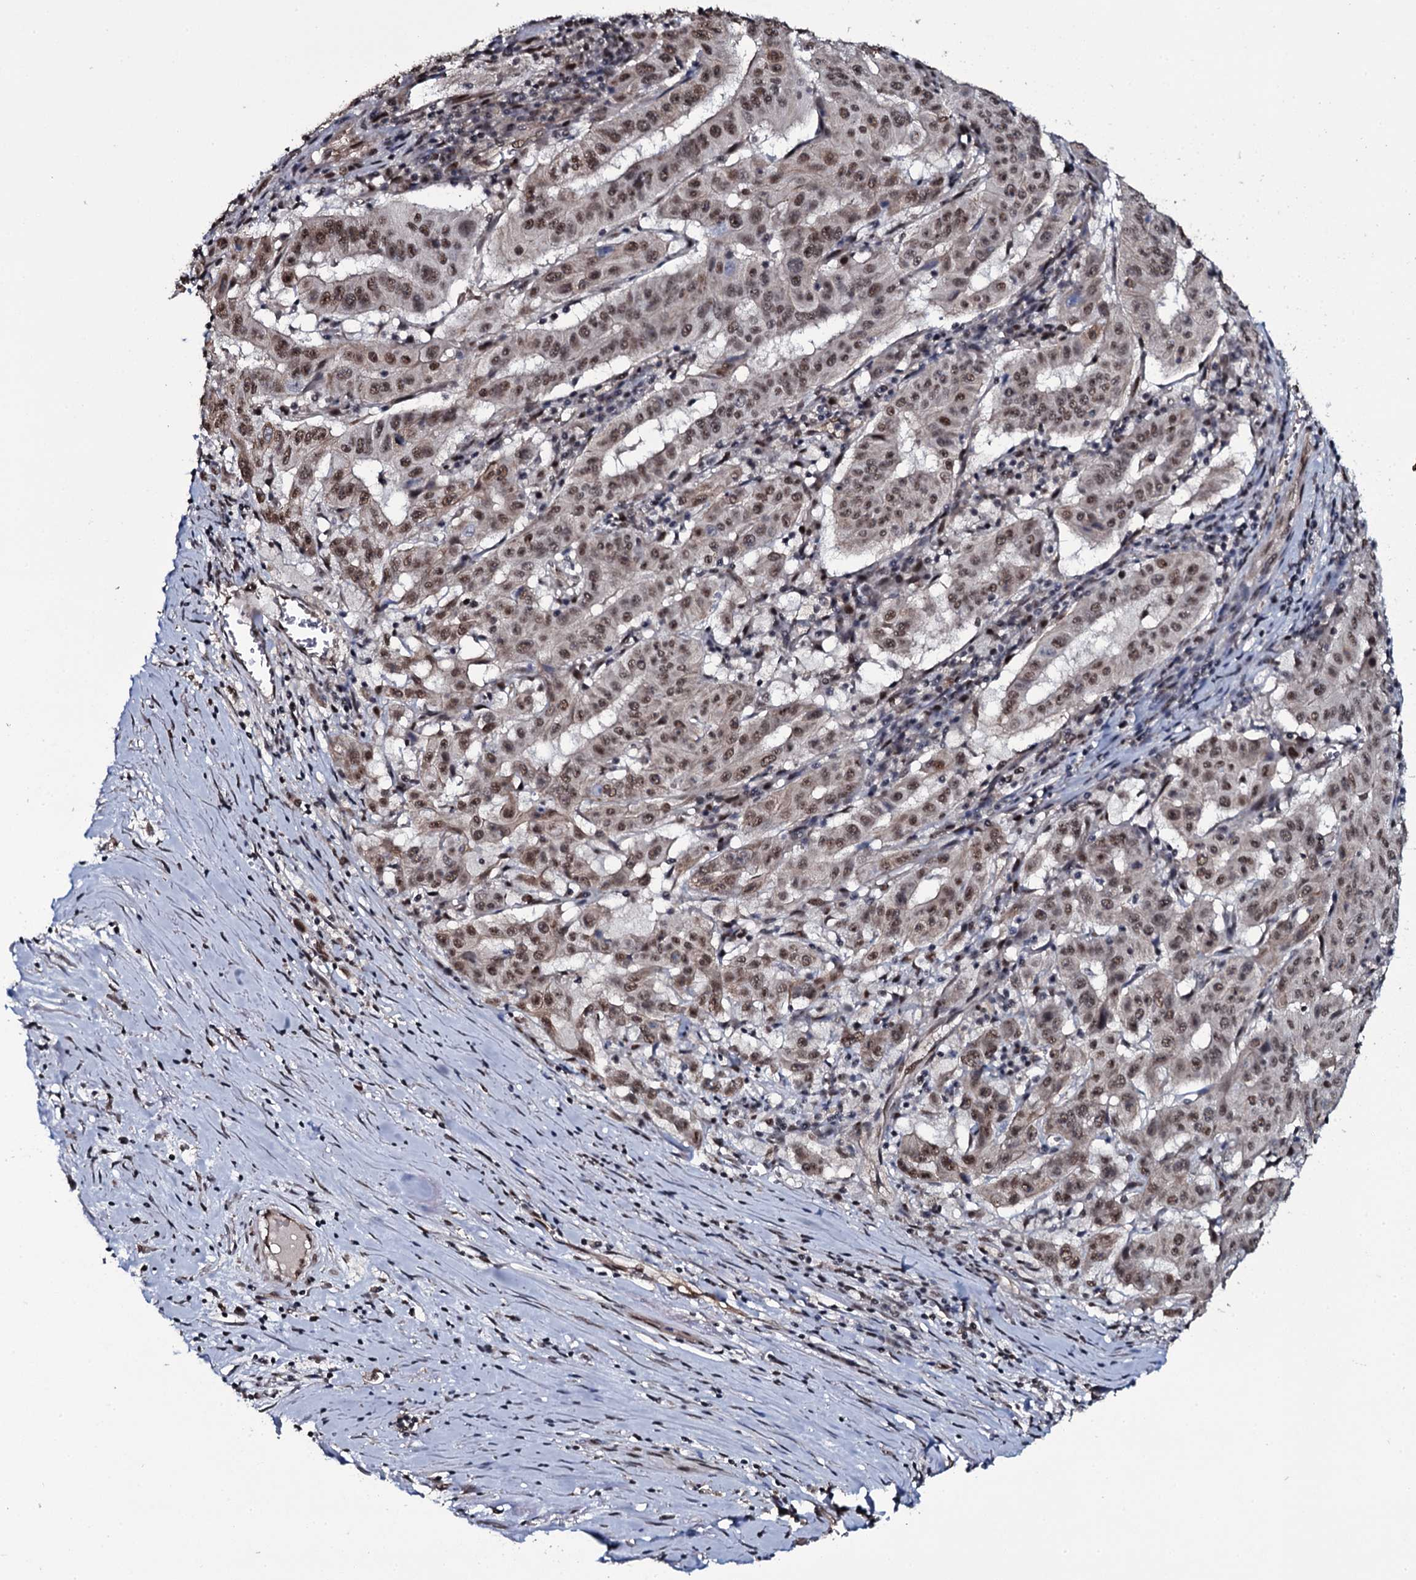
{"staining": {"intensity": "moderate", "quantity": ">75%", "location": "nuclear"}, "tissue": "pancreatic cancer", "cell_type": "Tumor cells", "image_type": "cancer", "snomed": [{"axis": "morphology", "description": "Adenocarcinoma, NOS"}, {"axis": "topography", "description": "Pancreas"}], "caption": "Human adenocarcinoma (pancreatic) stained for a protein (brown) exhibits moderate nuclear positive staining in approximately >75% of tumor cells.", "gene": "SH2D4B", "patient": {"sex": "male", "age": 63}}